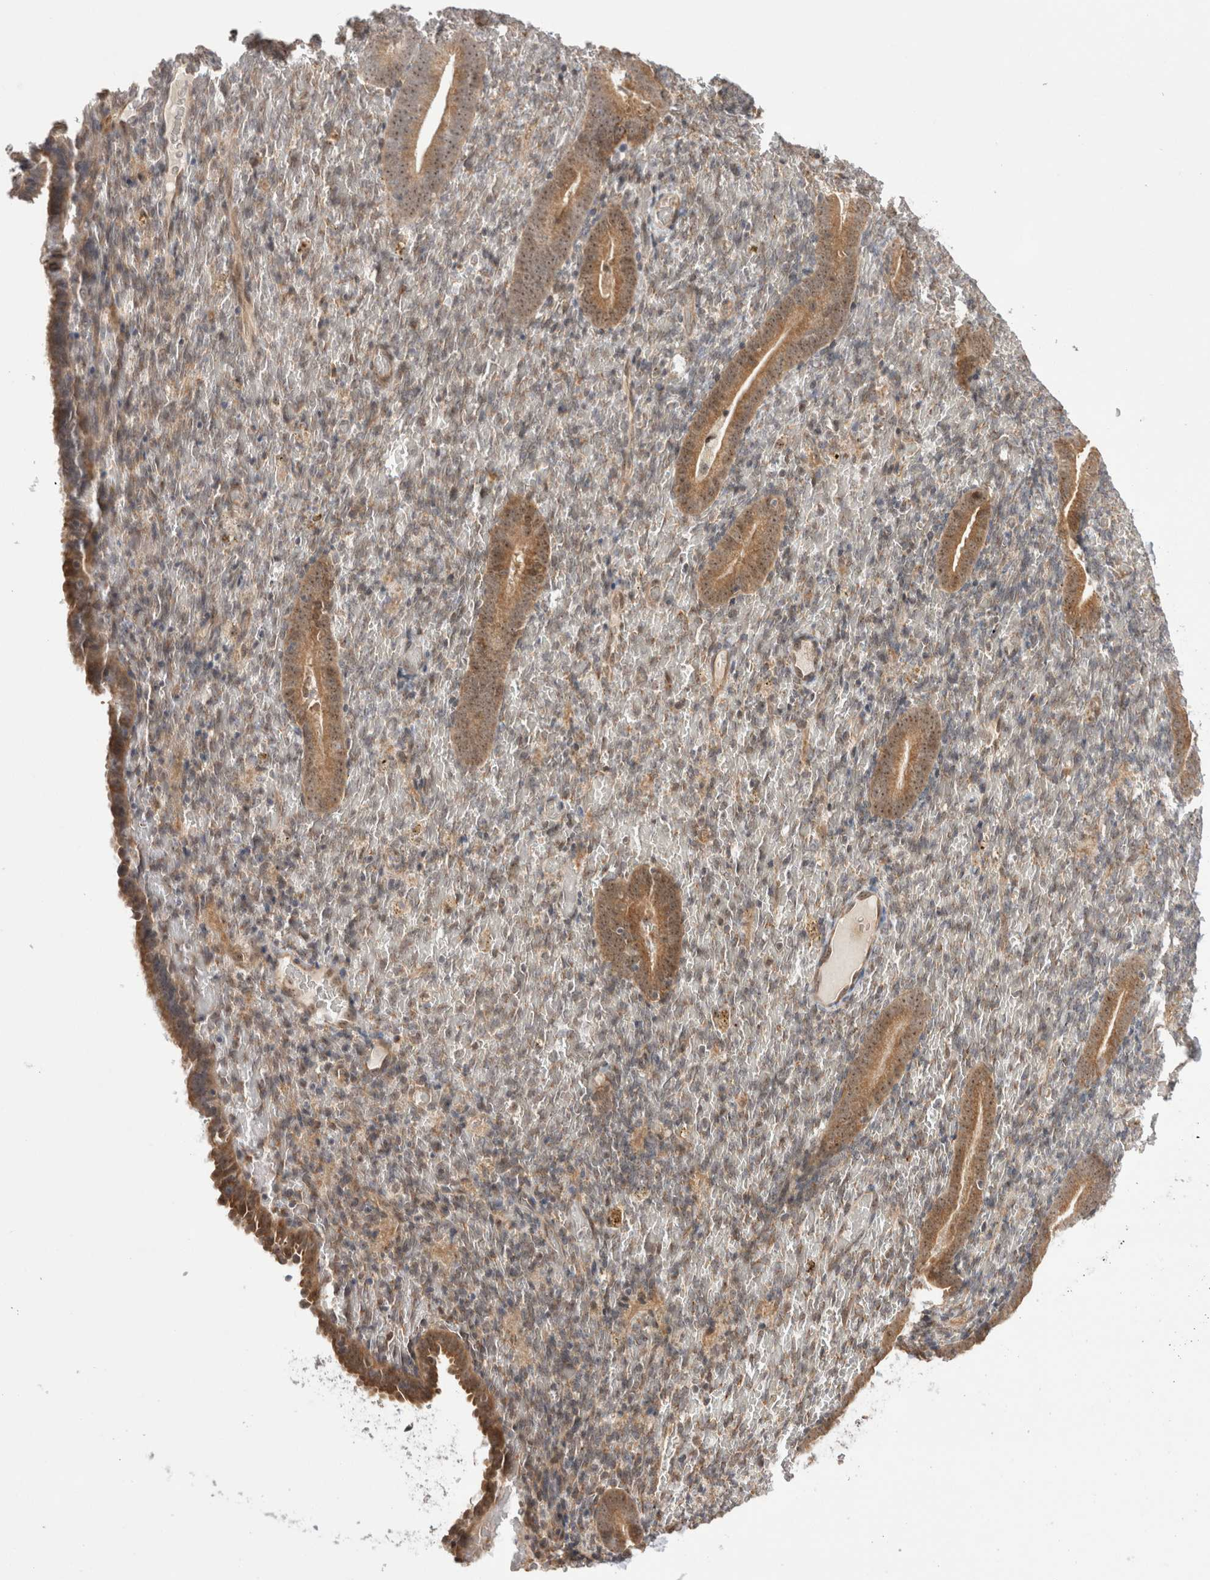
{"staining": {"intensity": "weak", "quantity": "25%-75%", "location": "cytoplasmic/membranous,nuclear"}, "tissue": "endometrium", "cell_type": "Cells in endometrial stroma", "image_type": "normal", "snomed": [{"axis": "morphology", "description": "Normal tissue, NOS"}, {"axis": "topography", "description": "Endometrium"}], "caption": "A brown stain highlights weak cytoplasmic/membranous,nuclear staining of a protein in cells in endometrial stroma of benign human endometrium. (Stains: DAB in brown, nuclei in blue, Microscopy: brightfield microscopy at high magnification).", "gene": "EXOSC4", "patient": {"sex": "female", "age": 51}}